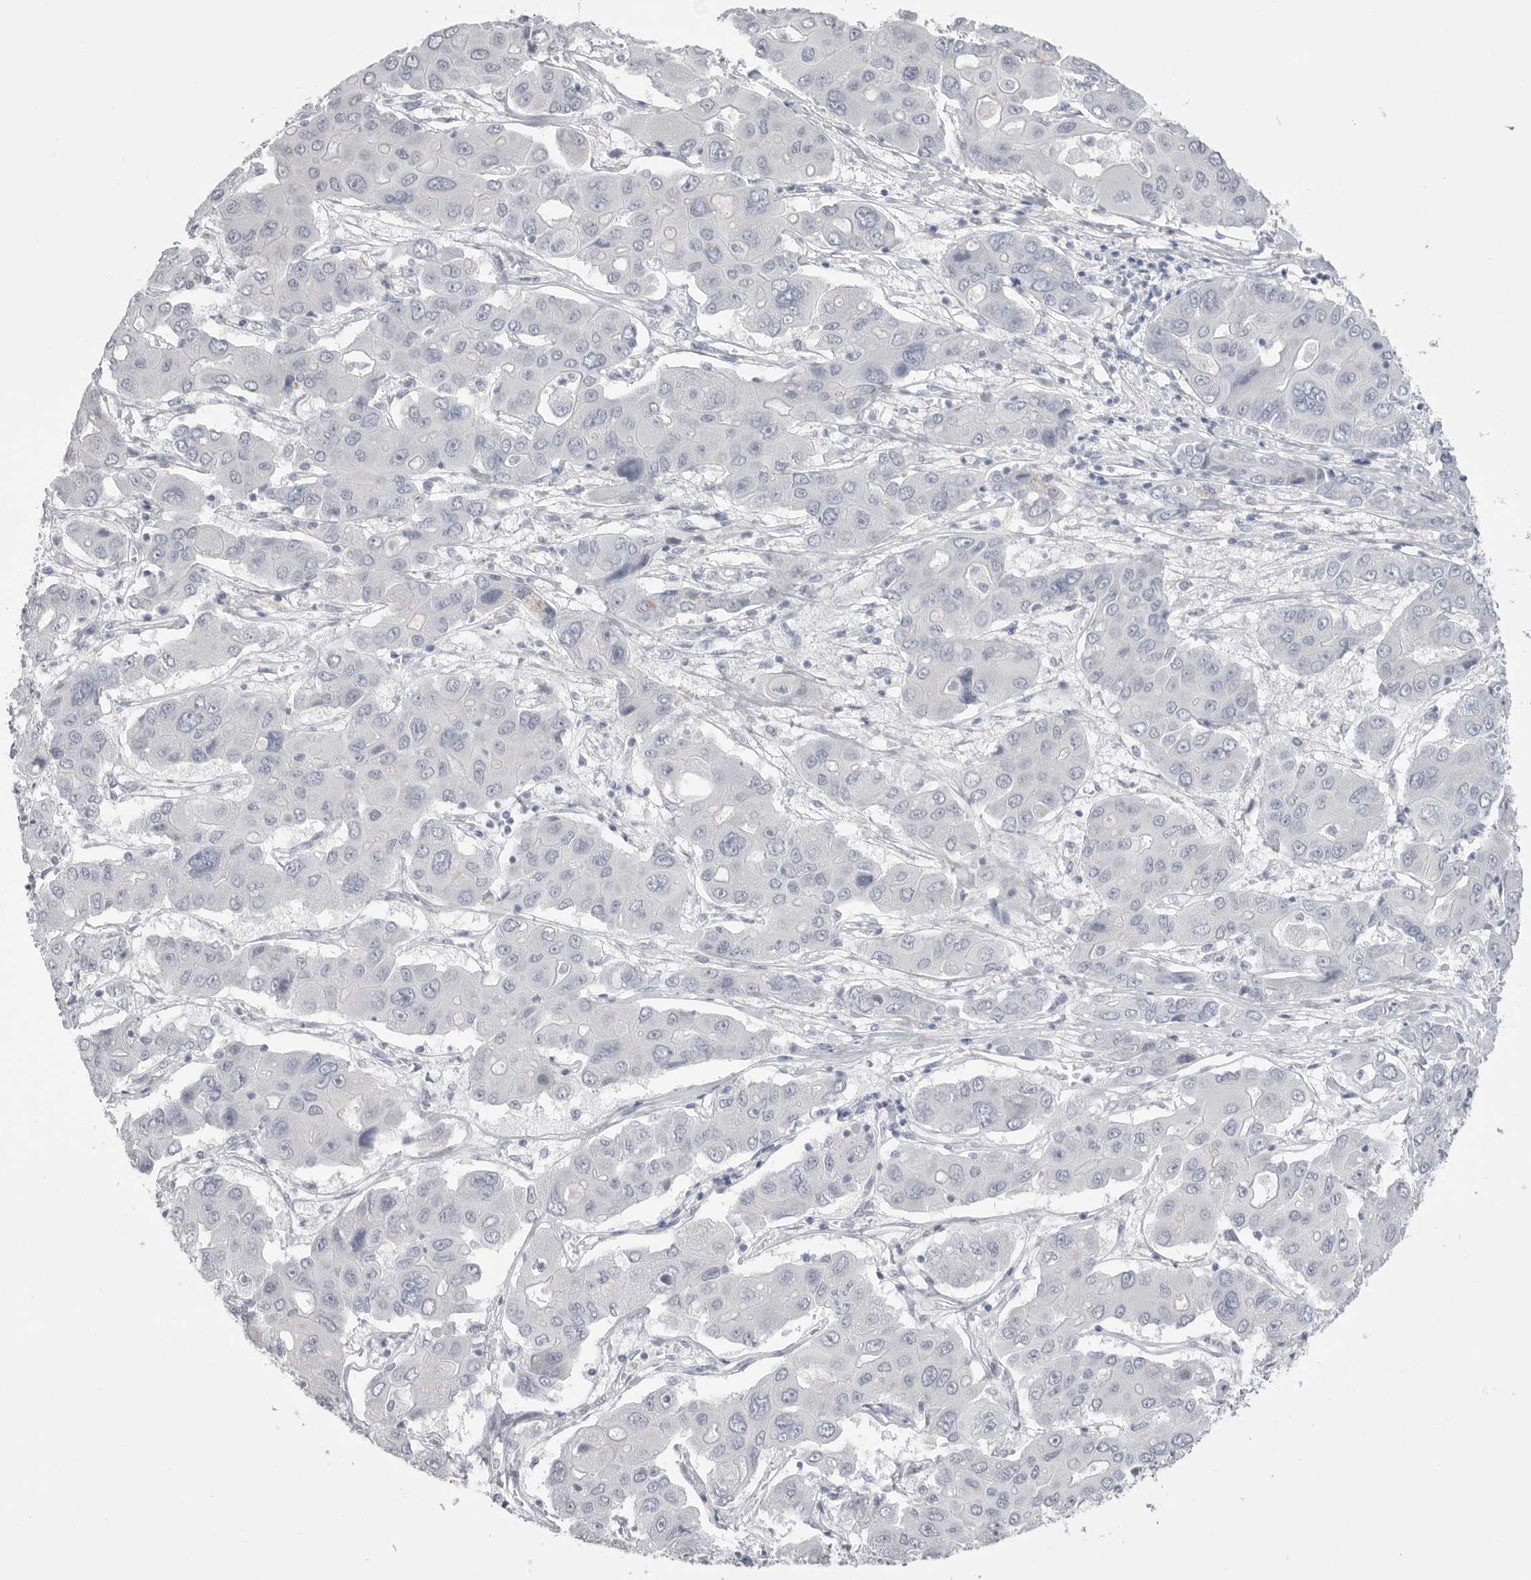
{"staining": {"intensity": "negative", "quantity": "none", "location": "none"}, "tissue": "liver cancer", "cell_type": "Tumor cells", "image_type": "cancer", "snomed": [{"axis": "morphology", "description": "Cholangiocarcinoma"}, {"axis": "topography", "description": "Liver"}], "caption": "This is an immunohistochemistry micrograph of human cholangiocarcinoma (liver). There is no staining in tumor cells.", "gene": "CPB1", "patient": {"sex": "male", "age": 67}}